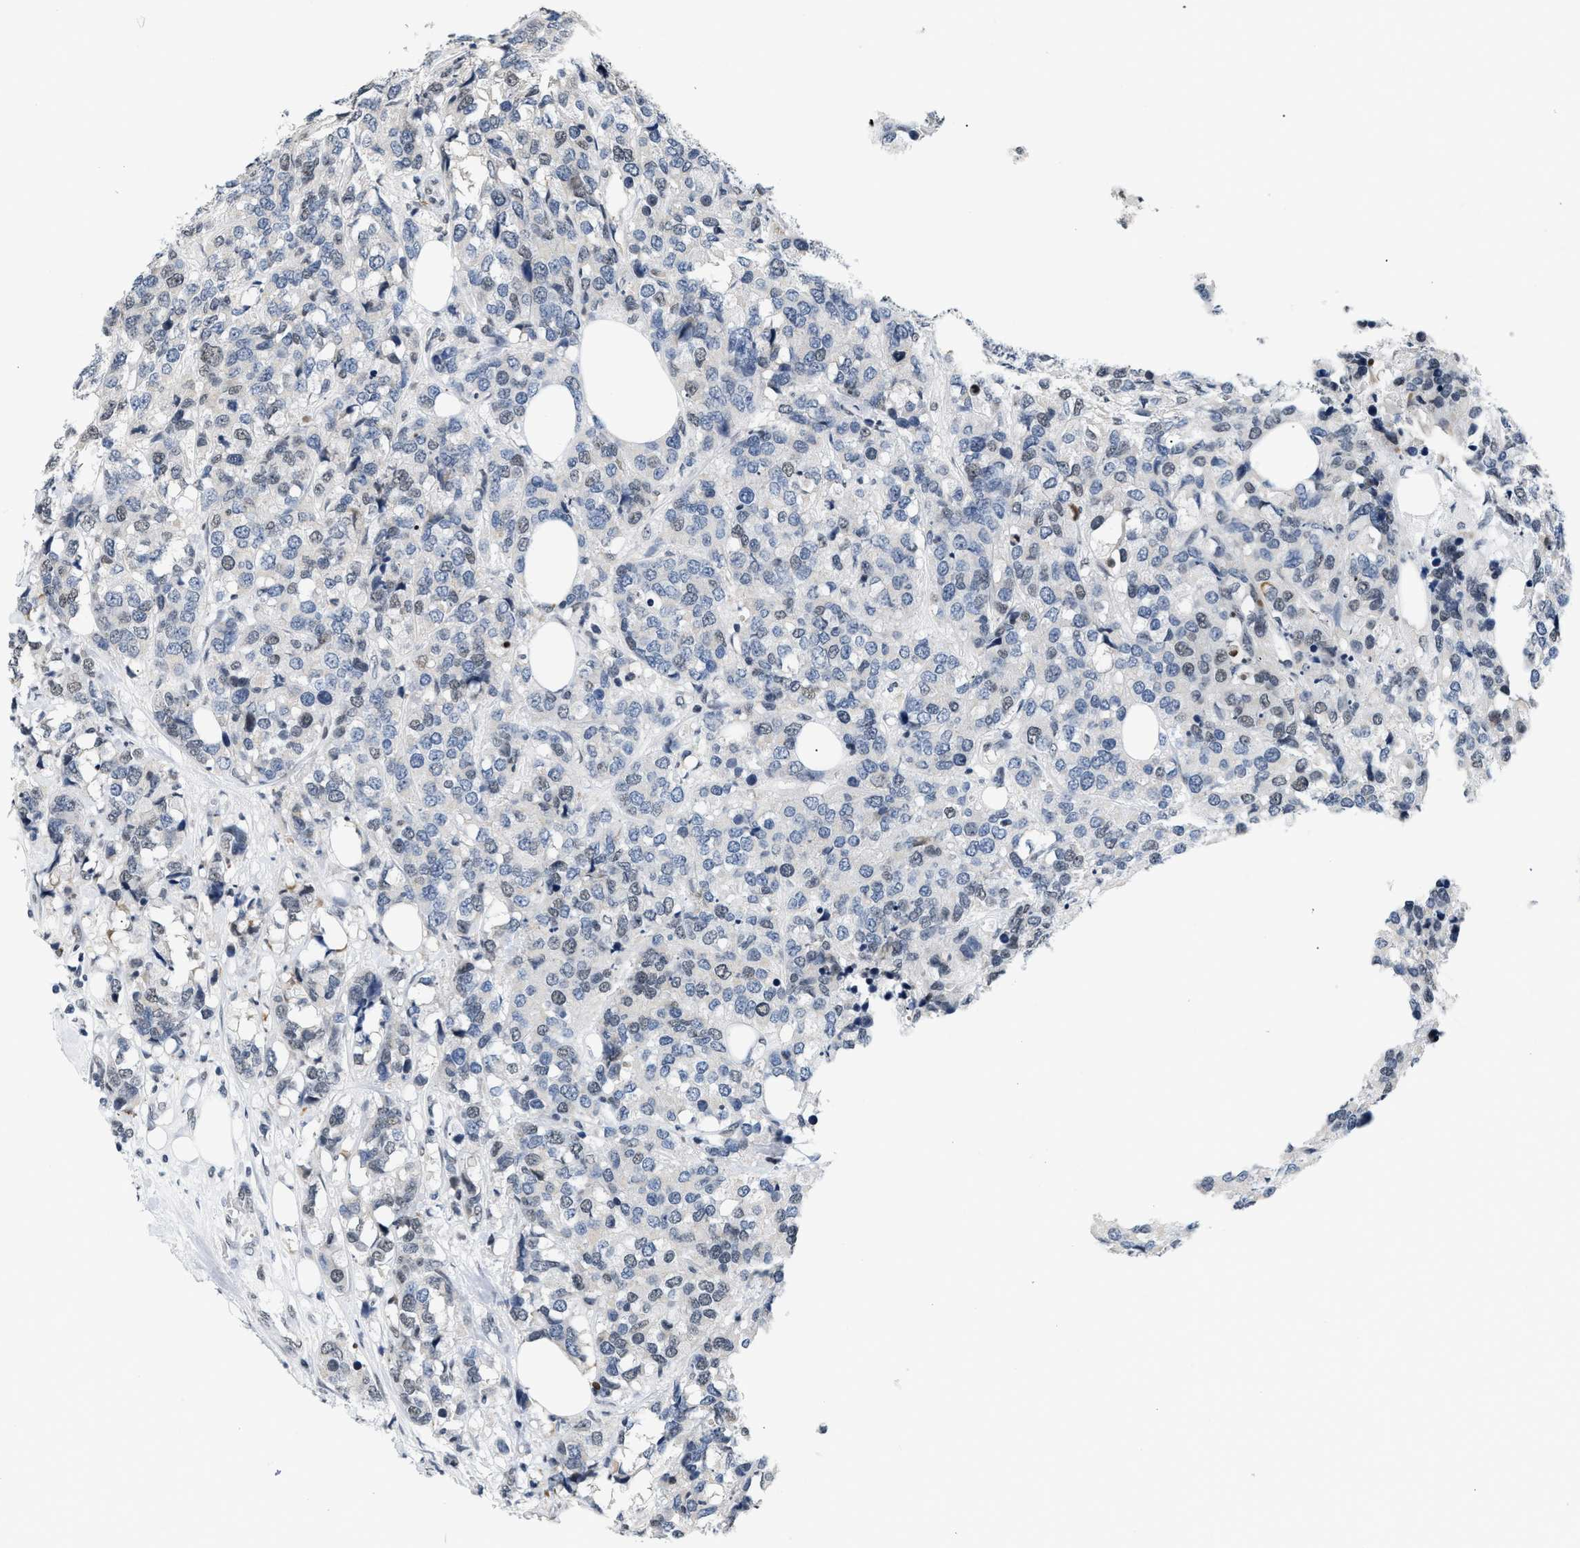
{"staining": {"intensity": "negative", "quantity": "none", "location": "none"}, "tissue": "breast cancer", "cell_type": "Tumor cells", "image_type": "cancer", "snomed": [{"axis": "morphology", "description": "Lobular carcinoma"}, {"axis": "topography", "description": "Breast"}], "caption": "DAB immunohistochemical staining of breast lobular carcinoma reveals no significant expression in tumor cells.", "gene": "RAF1", "patient": {"sex": "female", "age": 59}}